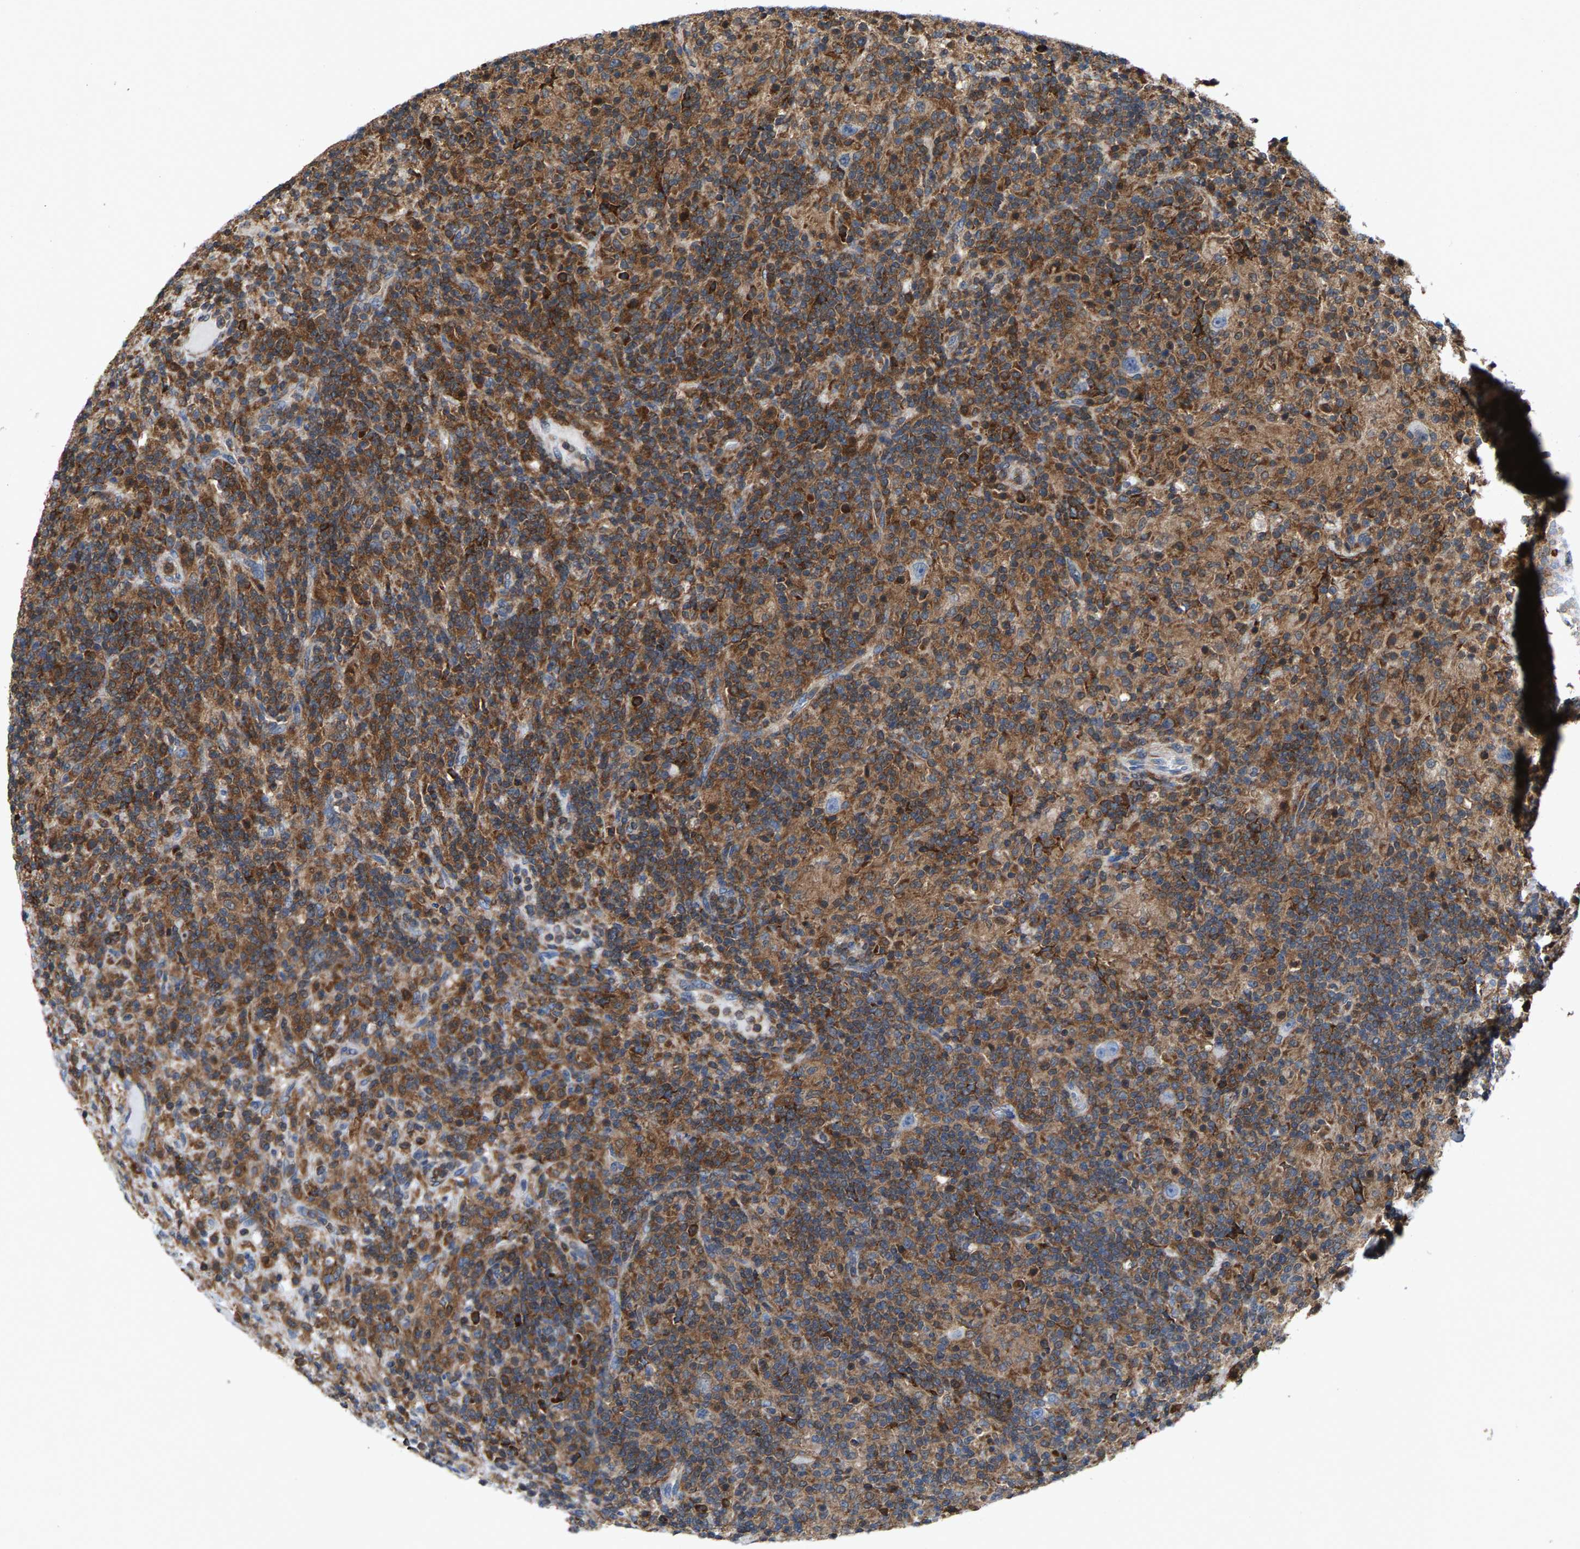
{"staining": {"intensity": "negative", "quantity": "none", "location": "none"}, "tissue": "lymphoma", "cell_type": "Tumor cells", "image_type": "cancer", "snomed": [{"axis": "morphology", "description": "Hodgkin's disease, NOS"}, {"axis": "topography", "description": "Lymph node"}], "caption": "Human lymphoma stained for a protein using immunohistochemistry (IHC) reveals no expression in tumor cells.", "gene": "FGD3", "patient": {"sex": "male", "age": 70}}